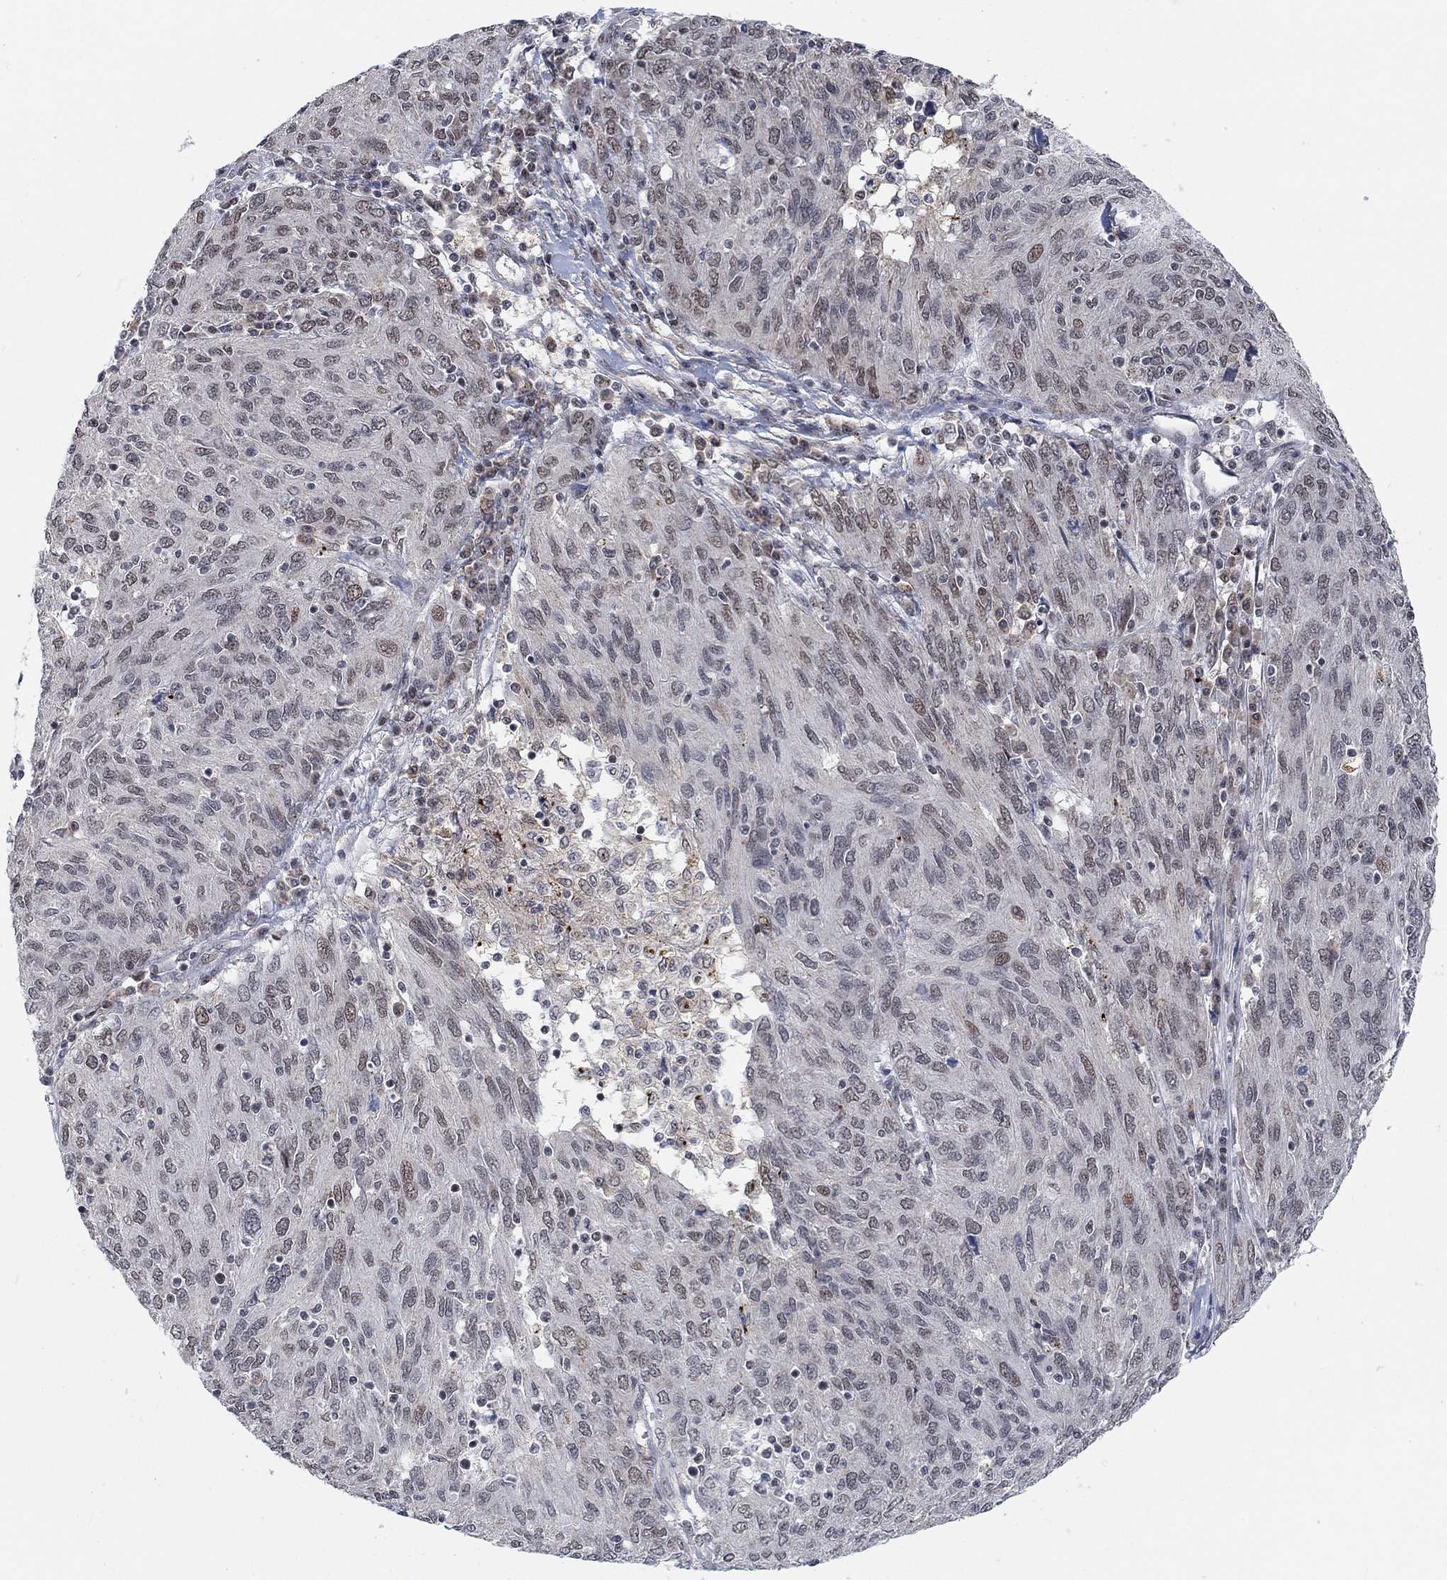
{"staining": {"intensity": "moderate", "quantity": "<25%", "location": "nuclear"}, "tissue": "ovarian cancer", "cell_type": "Tumor cells", "image_type": "cancer", "snomed": [{"axis": "morphology", "description": "Carcinoma, endometroid"}, {"axis": "topography", "description": "Ovary"}], "caption": "DAB immunohistochemical staining of ovarian cancer (endometroid carcinoma) shows moderate nuclear protein positivity in approximately <25% of tumor cells. (Brightfield microscopy of DAB IHC at high magnification).", "gene": "THAP8", "patient": {"sex": "female", "age": 50}}